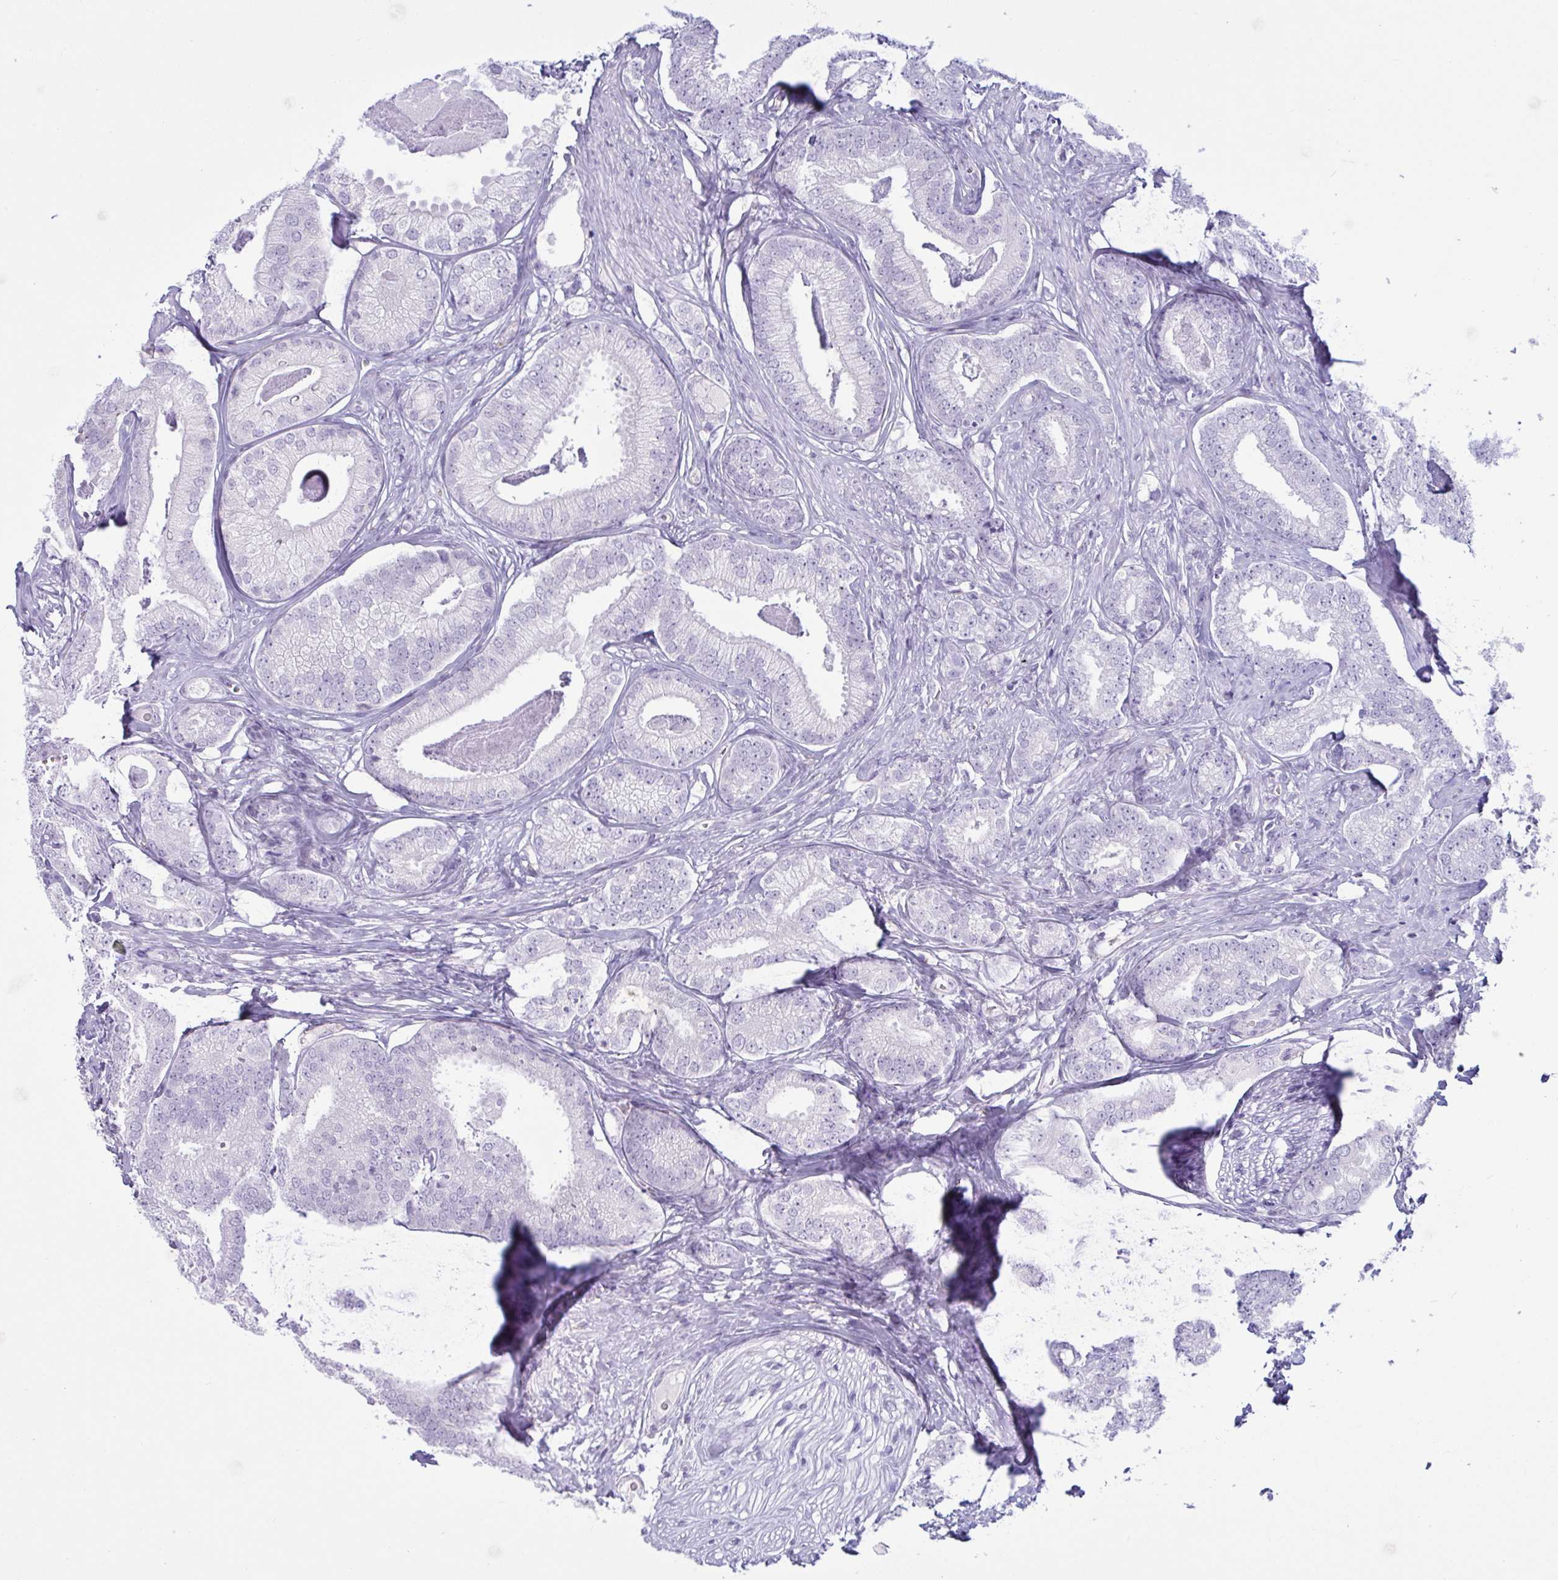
{"staining": {"intensity": "negative", "quantity": "none", "location": "none"}, "tissue": "prostate cancer", "cell_type": "Tumor cells", "image_type": "cancer", "snomed": [{"axis": "morphology", "description": "Adenocarcinoma, Low grade"}, {"axis": "topography", "description": "Prostate"}], "caption": "High magnification brightfield microscopy of prostate cancer stained with DAB (3,3'-diaminobenzidine) (brown) and counterstained with hematoxylin (blue): tumor cells show no significant expression. (Stains: DAB (3,3'-diaminobenzidine) immunohistochemistry (IHC) with hematoxylin counter stain, Microscopy: brightfield microscopy at high magnification).", "gene": "XCL1", "patient": {"sex": "male", "age": 63}}